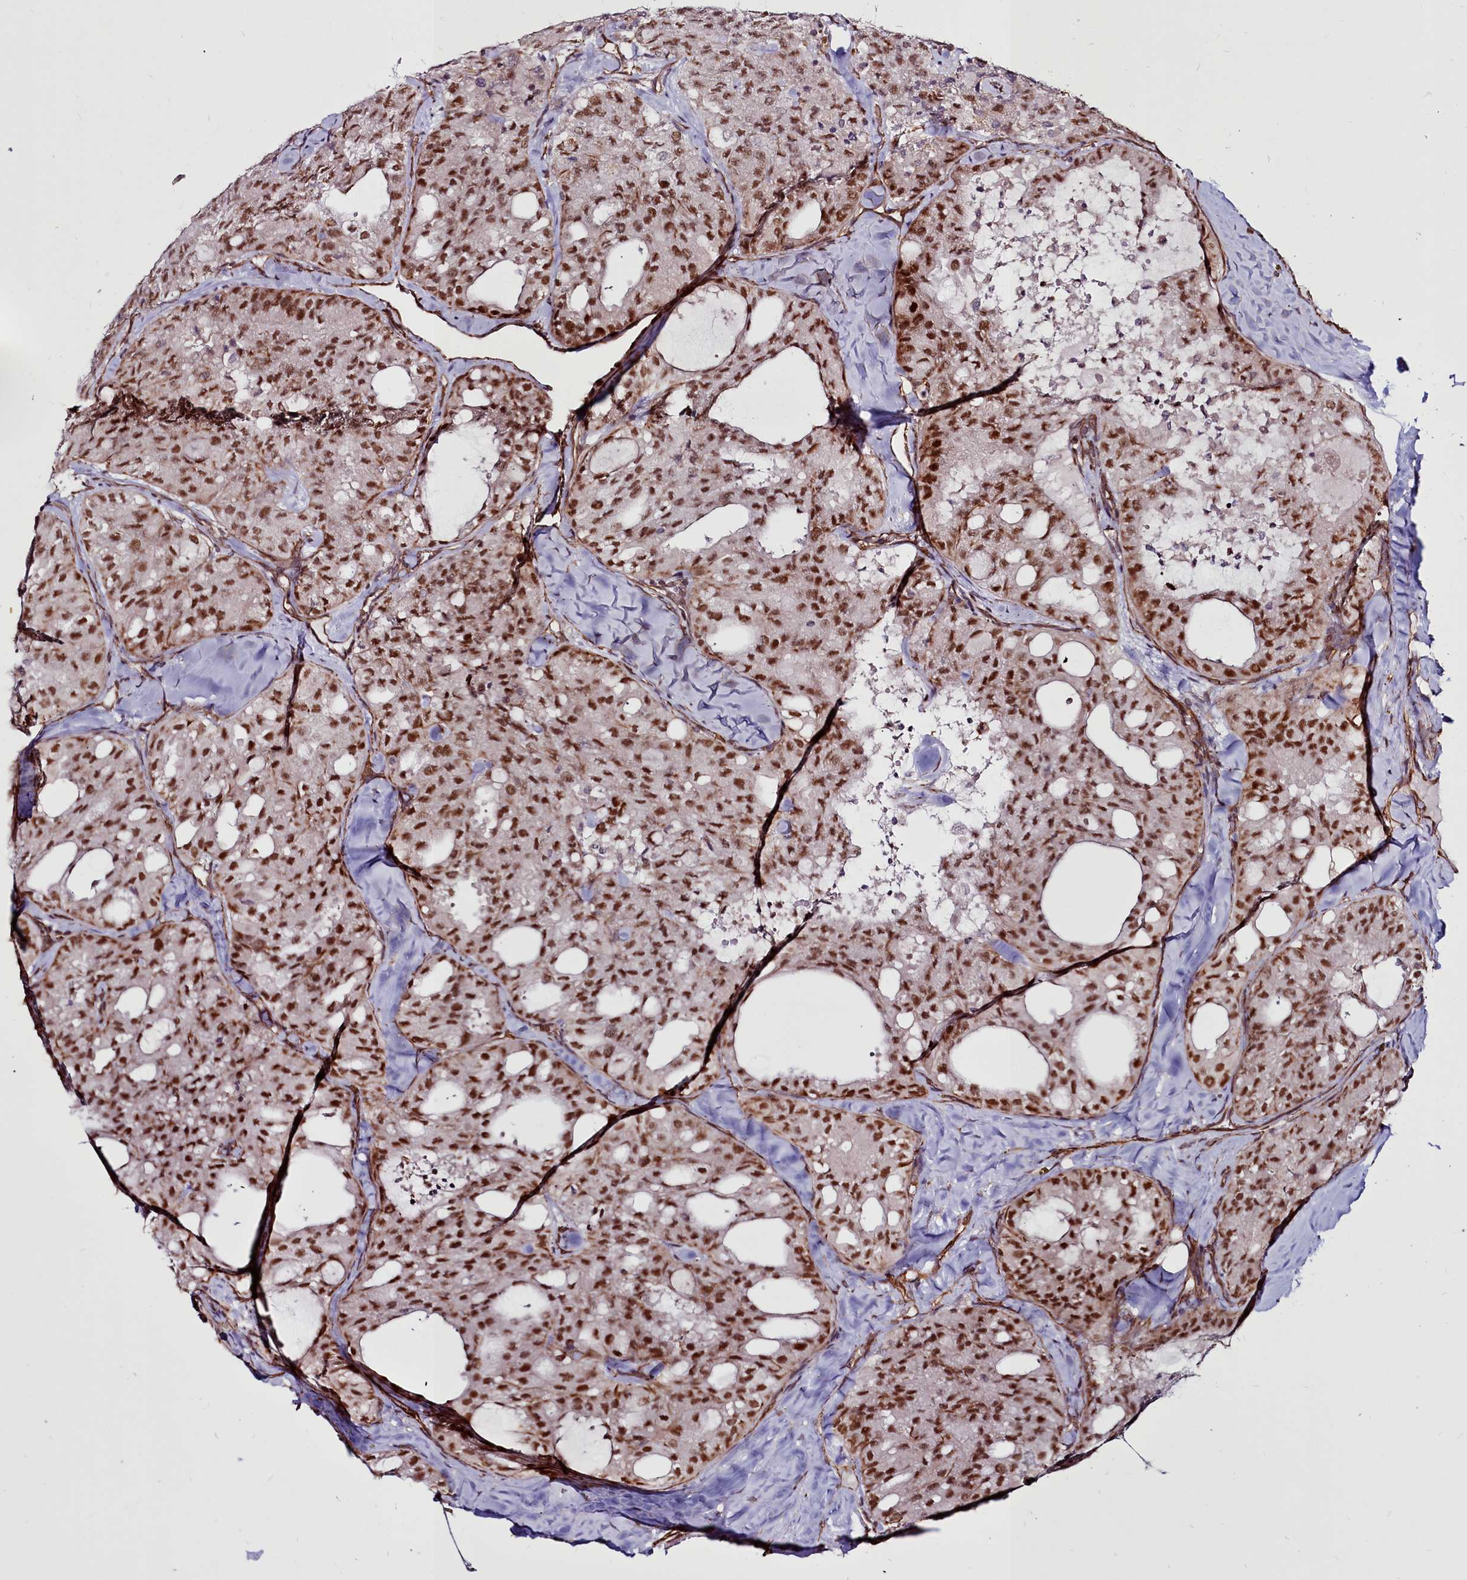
{"staining": {"intensity": "strong", "quantity": ">75%", "location": "nuclear"}, "tissue": "thyroid cancer", "cell_type": "Tumor cells", "image_type": "cancer", "snomed": [{"axis": "morphology", "description": "Follicular adenoma carcinoma, NOS"}, {"axis": "topography", "description": "Thyroid gland"}], "caption": "Thyroid follicular adenoma carcinoma stained with immunohistochemistry exhibits strong nuclear expression in about >75% of tumor cells. (DAB = brown stain, brightfield microscopy at high magnification).", "gene": "CLK3", "patient": {"sex": "male", "age": 75}}